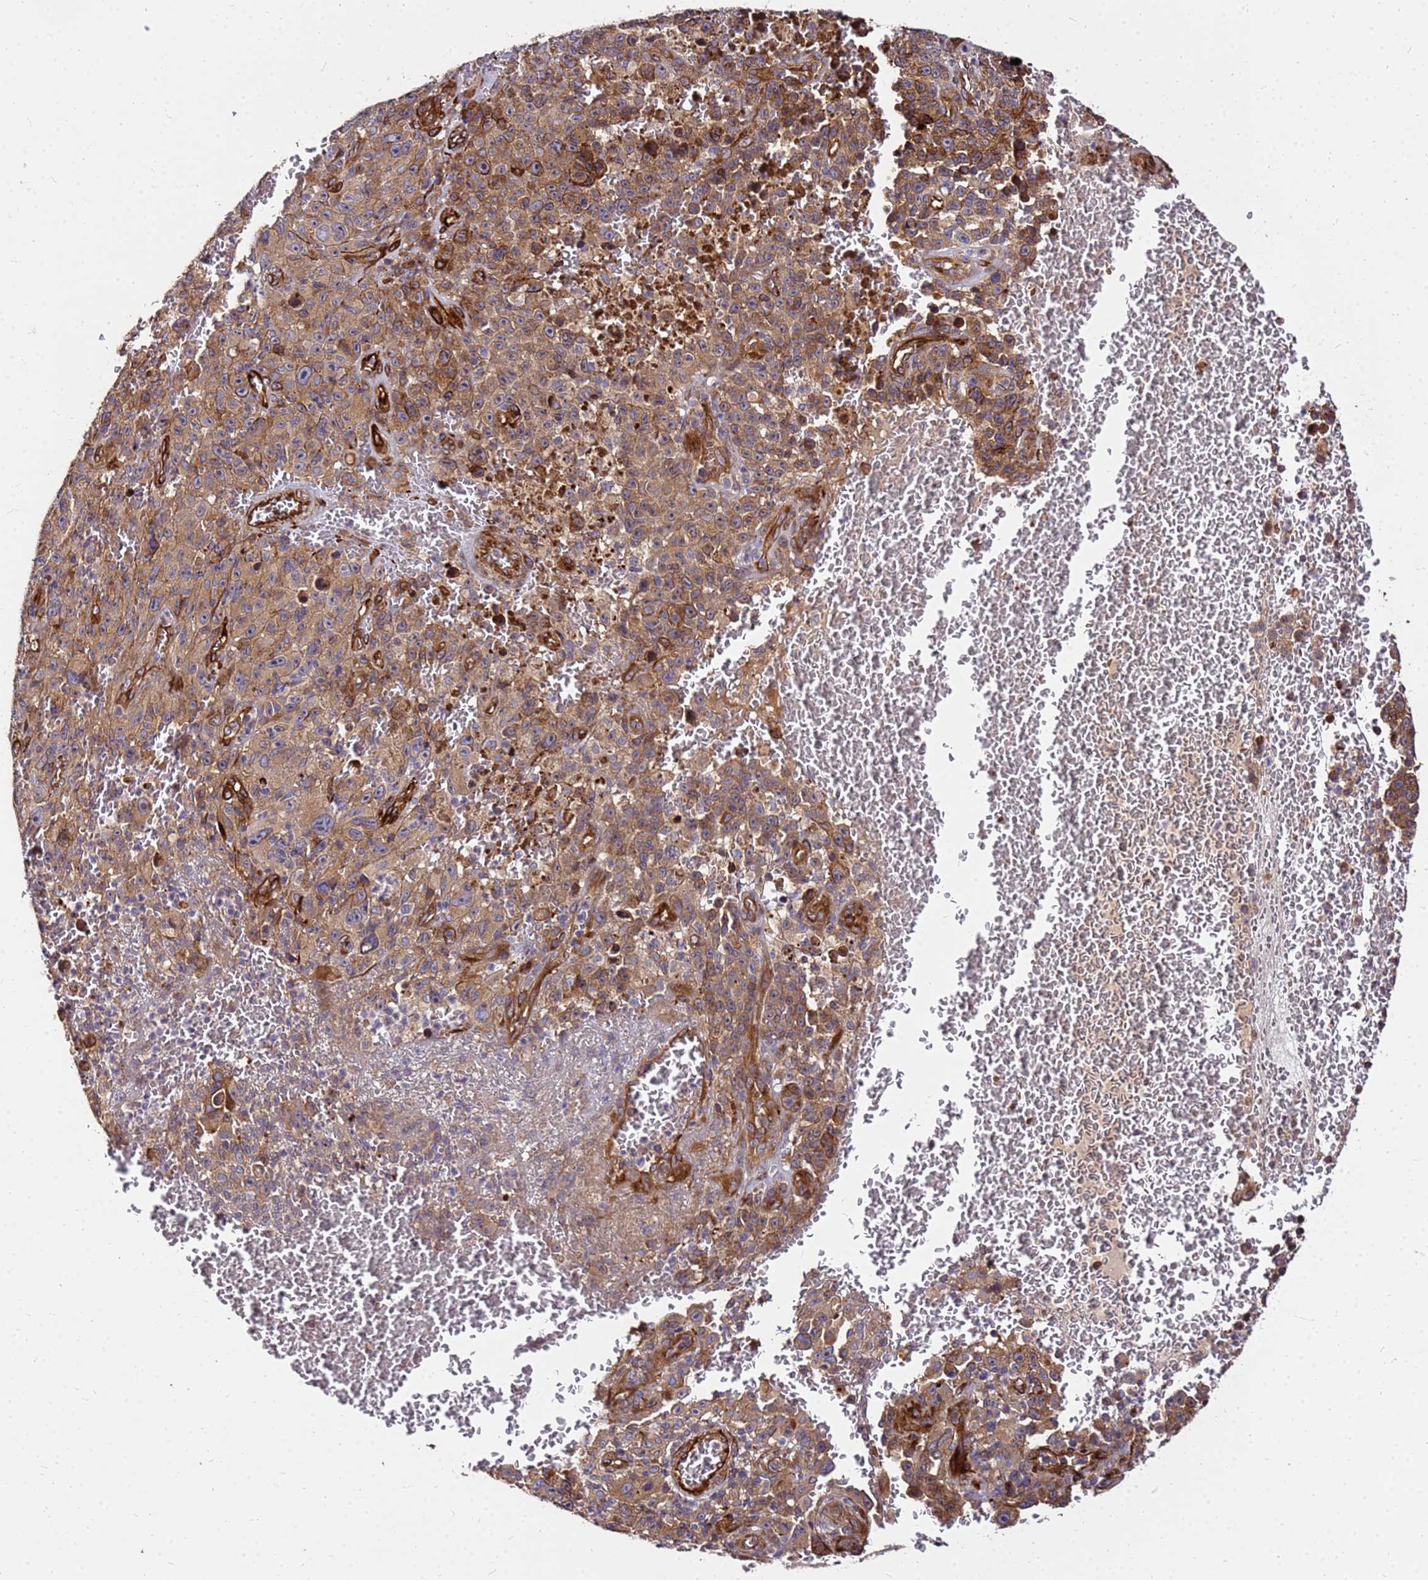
{"staining": {"intensity": "moderate", "quantity": ">75%", "location": "cytoplasmic/membranous"}, "tissue": "melanoma", "cell_type": "Tumor cells", "image_type": "cancer", "snomed": [{"axis": "morphology", "description": "Malignant melanoma, NOS"}, {"axis": "topography", "description": "Skin"}], "caption": "A photomicrograph of malignant melanoma stained for a protein exhibits moderate cytoplasmic/membranous brown staining in tumor cells. (Stains: DAB (3,3'-diaminobenzidine) in brown, nuclei in blue, Microscopy: brightfield microscopy at high magnification).", "gene": "WWC2", "patient": {"sex": "female", "age": 82}}